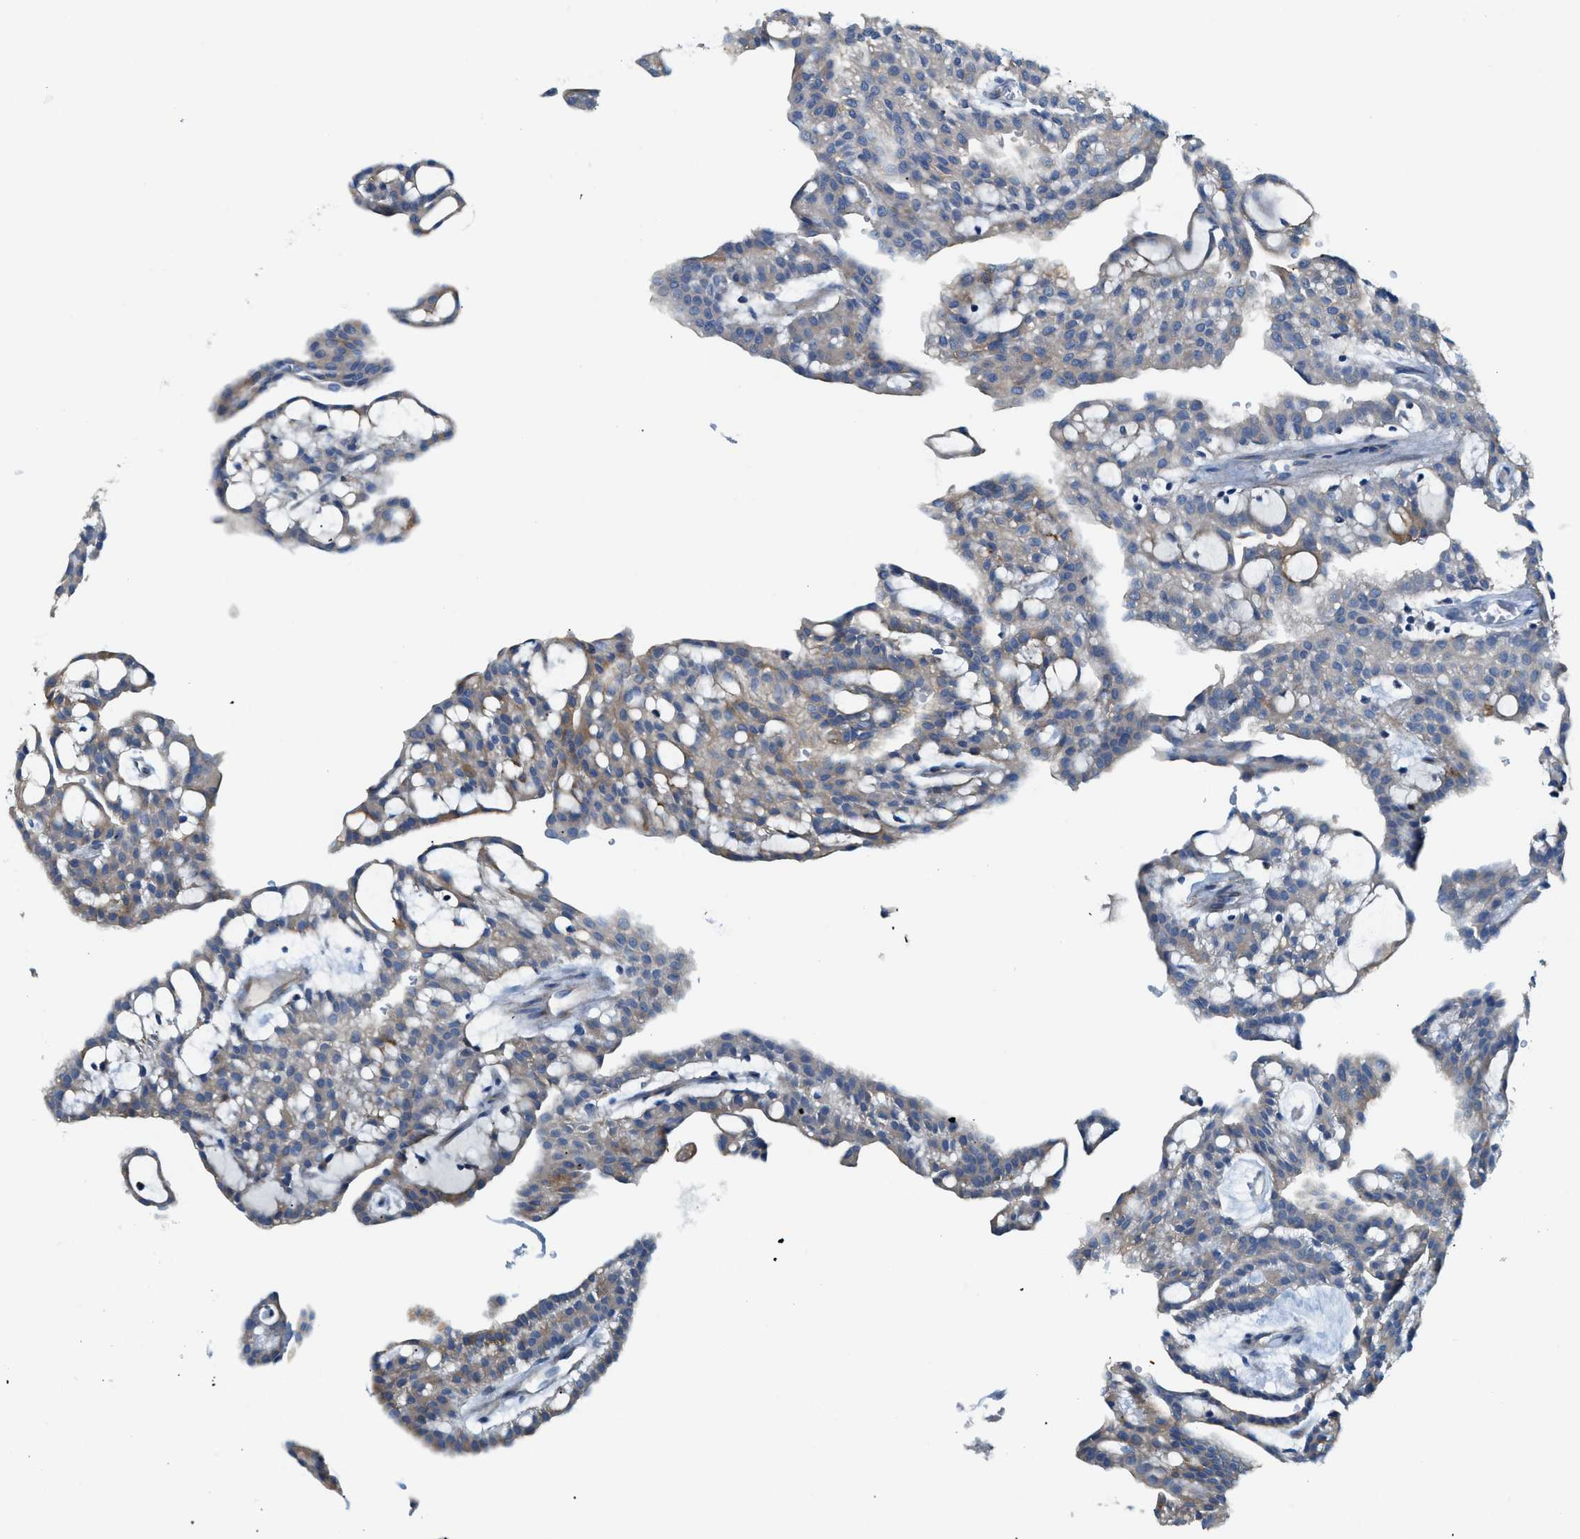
{"staining": {"intensity": "weak", "quantity": "<25%", "location": "cytoplasmic/membranous"}, "tissue": "renal cancer", "cell_type": "Tumor cells", "image_type": "cancer", "snomed": [{"axis": "morphology", "description": "Adenocarcinoma, NOS"}, {"axis": "topography", "description": "Kidney"}], "caption": "High magnification brightfield microscopy of renal cancer stained with DAB (brown) and counterstained with hematoxylin (blue): tumor cells show no significant positivity. (Stains: DAB immunohistochemistry (IHC) with hematoxylin counter stain, Microscopy: brightfield microscopy at high magnification).", "gene": "ZDHHC13", "patient": {"sex": "male", "age": 63}}